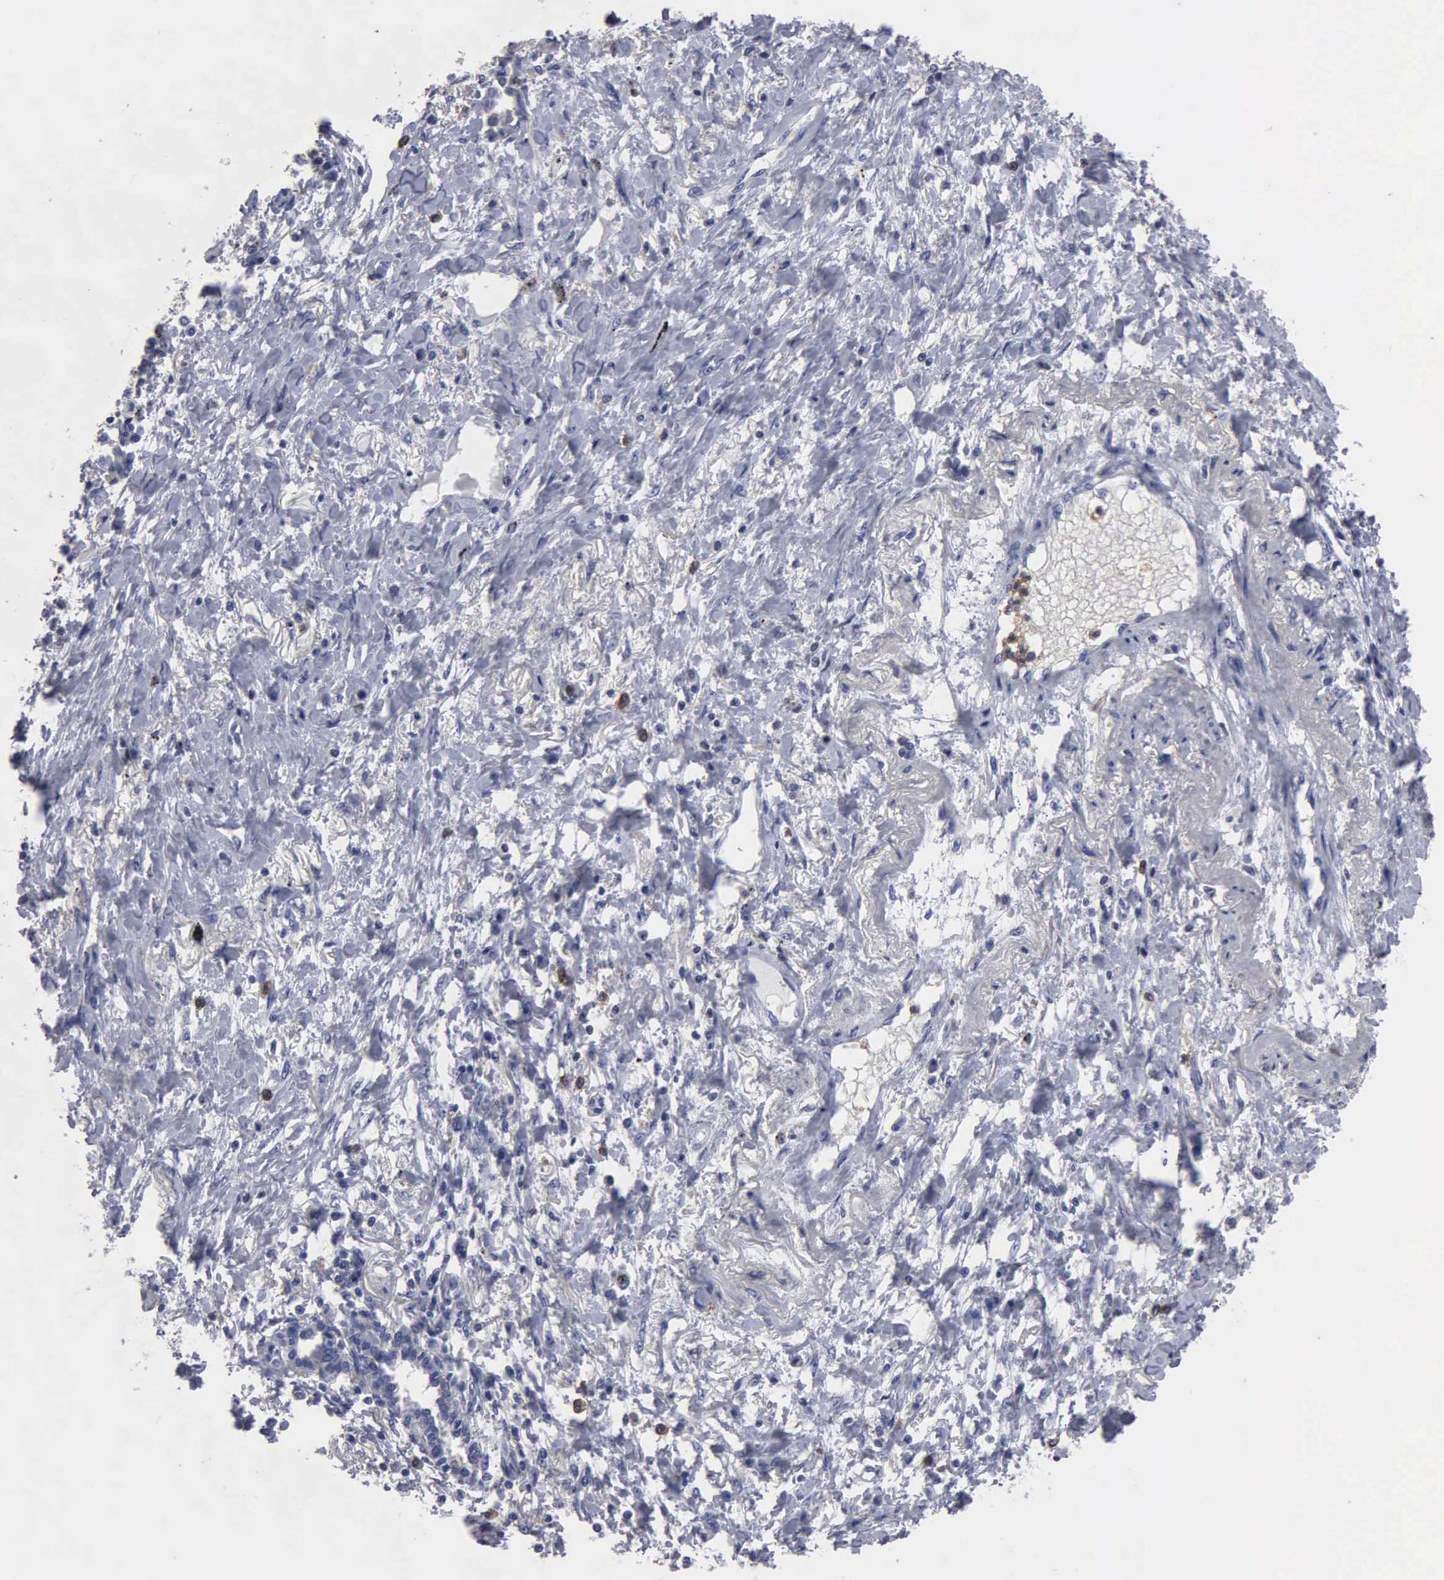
{"staining": {"intensity": "negative", "quantity": "none", "location": "none"}, "tissue": "lung cancer", "cell_type": "Tumor cells", "image_type": "cancer", "snomed": [{"axis": "morphology", "description": "Adenocarcinoma, NOS"}, {"axis": "topography", "description": "Lung"}], "caption": "This is an IHC micrograph of human adenocarcinoma (lung). There is no staining in tumor cells.", "gene": "G6PD", "patient": {"sex": "male", "age": 60}}